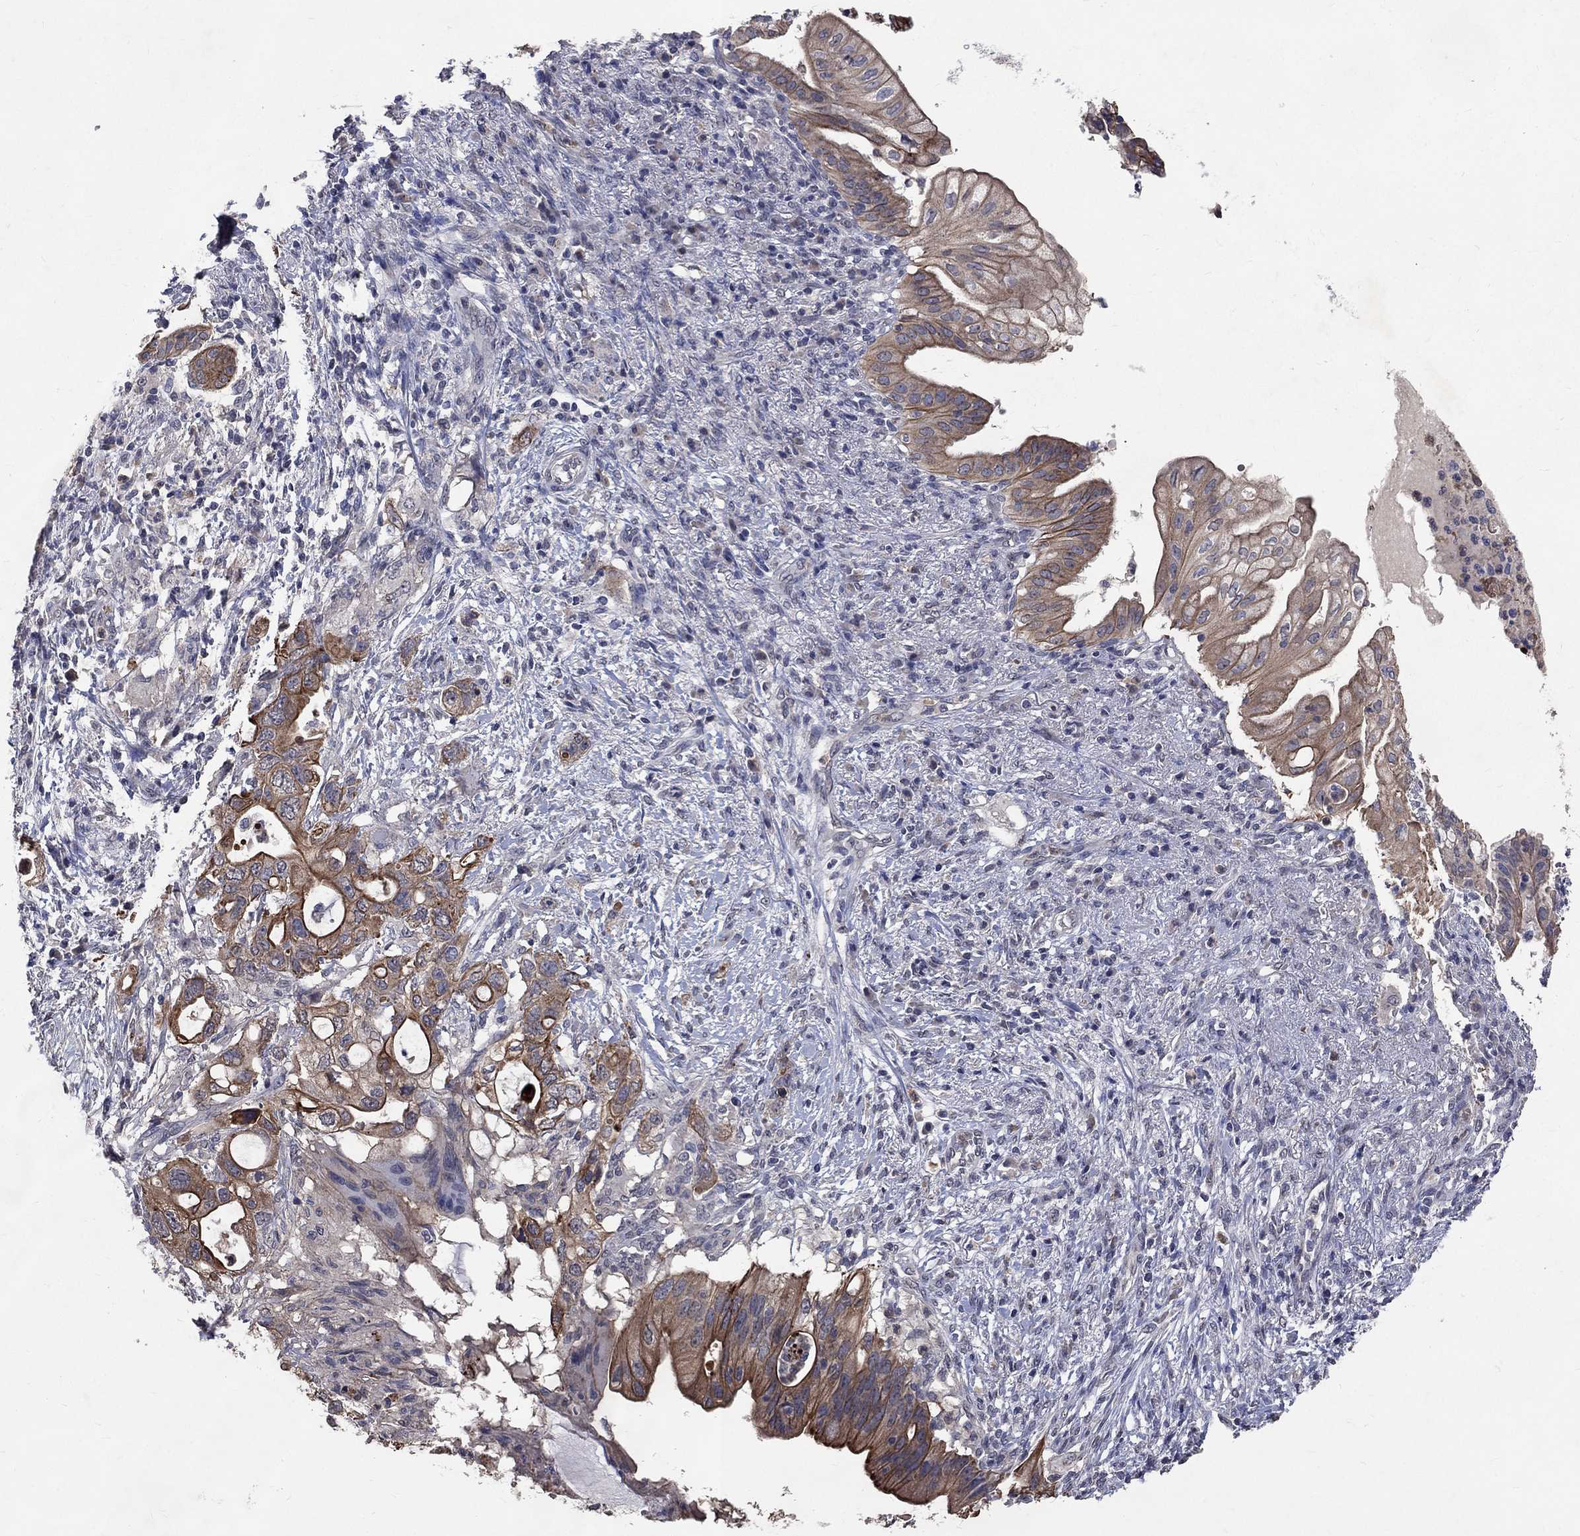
{"staining": {"intensity": "strong", "quantity": "25%-75%", "location": "cytoplasmic/membranous"}, "tissue": "pancreatic cancer", "cell_type": "Tumor cells", "image_type": "cancer", "snomed": [{"axis": "morphology", "description": "Adenocarcinoma, NOS"}, {"axis": "topography", "description": "Pancreas"}], "caption": "Adenocarcinoma (pancreatic) stained with immunohistochemistry (IHC) displays strong cytoplasmic/membranous positivity in about 25%-75% of tumor cells. Ihc stains the protein of interest in brown and the nuclei are stained blue.", "gene": "CHST5", "patient": {"sex": "female", "age": 72}}